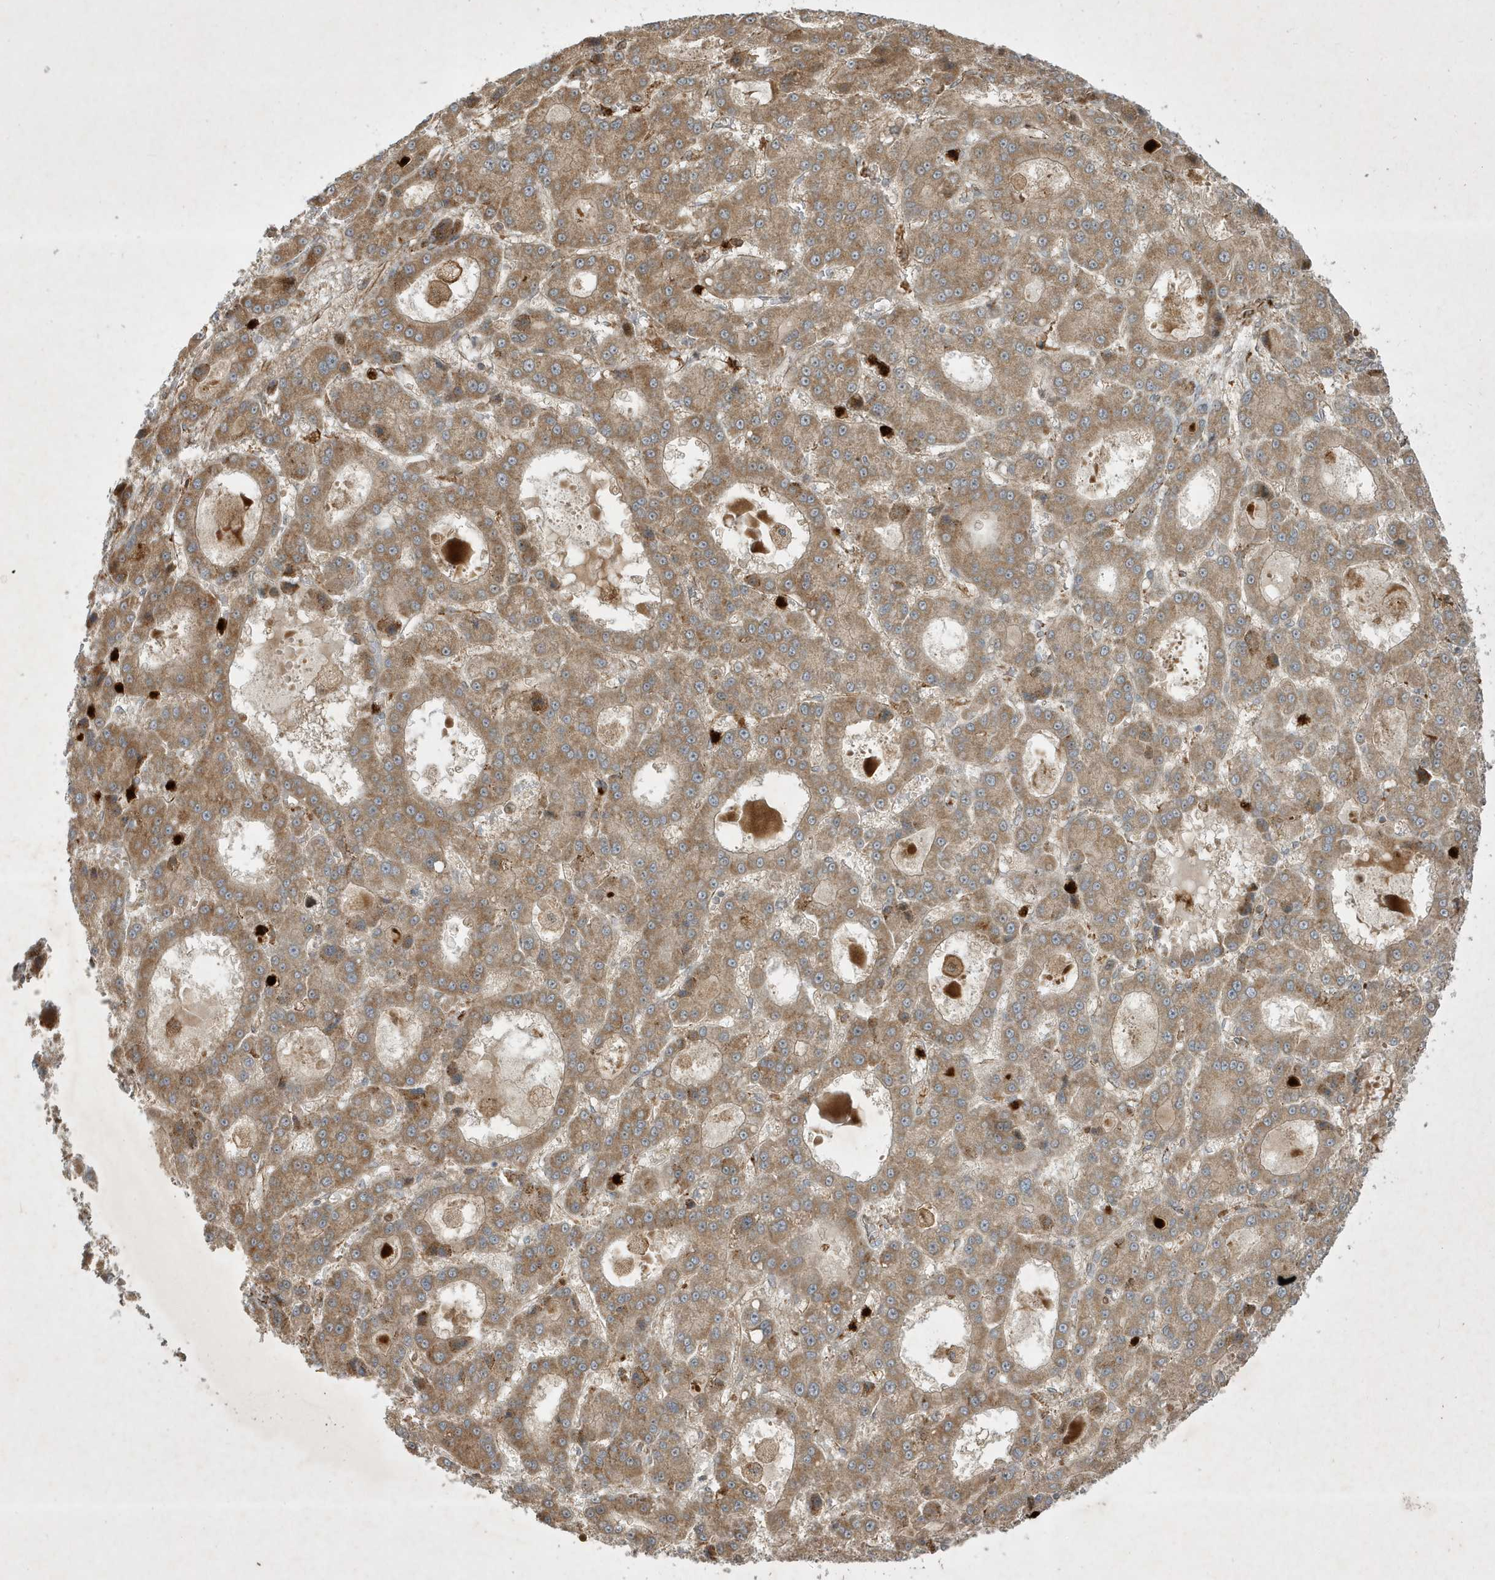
{"staining": {"intensity": "moderate", "quantity": ">75%", "location": "cytoplasmic/membranous"}, "tissue": "liver cancer", "cell_type": "Tumor cells", "image_type": "cancer", "snomed": [{"axis": "morphology", "description": "Carcinoma, Hepatocellular, NOS"}, {"axis": "topography", "description": "Liver"}], "caption": "Brown immunohistochemical staining in human liver cancer displays moderate cytoplasmic/membranous expression in approximately >75% of tumor cells. The staining was performed using DAB (3,3'-diaminobenzidine), with brown indicating positive protein expression. Nuclei are stained blue with hematoxylin.", "gene": "IFT57", "patient": {"sex": "male", "age": 70}}